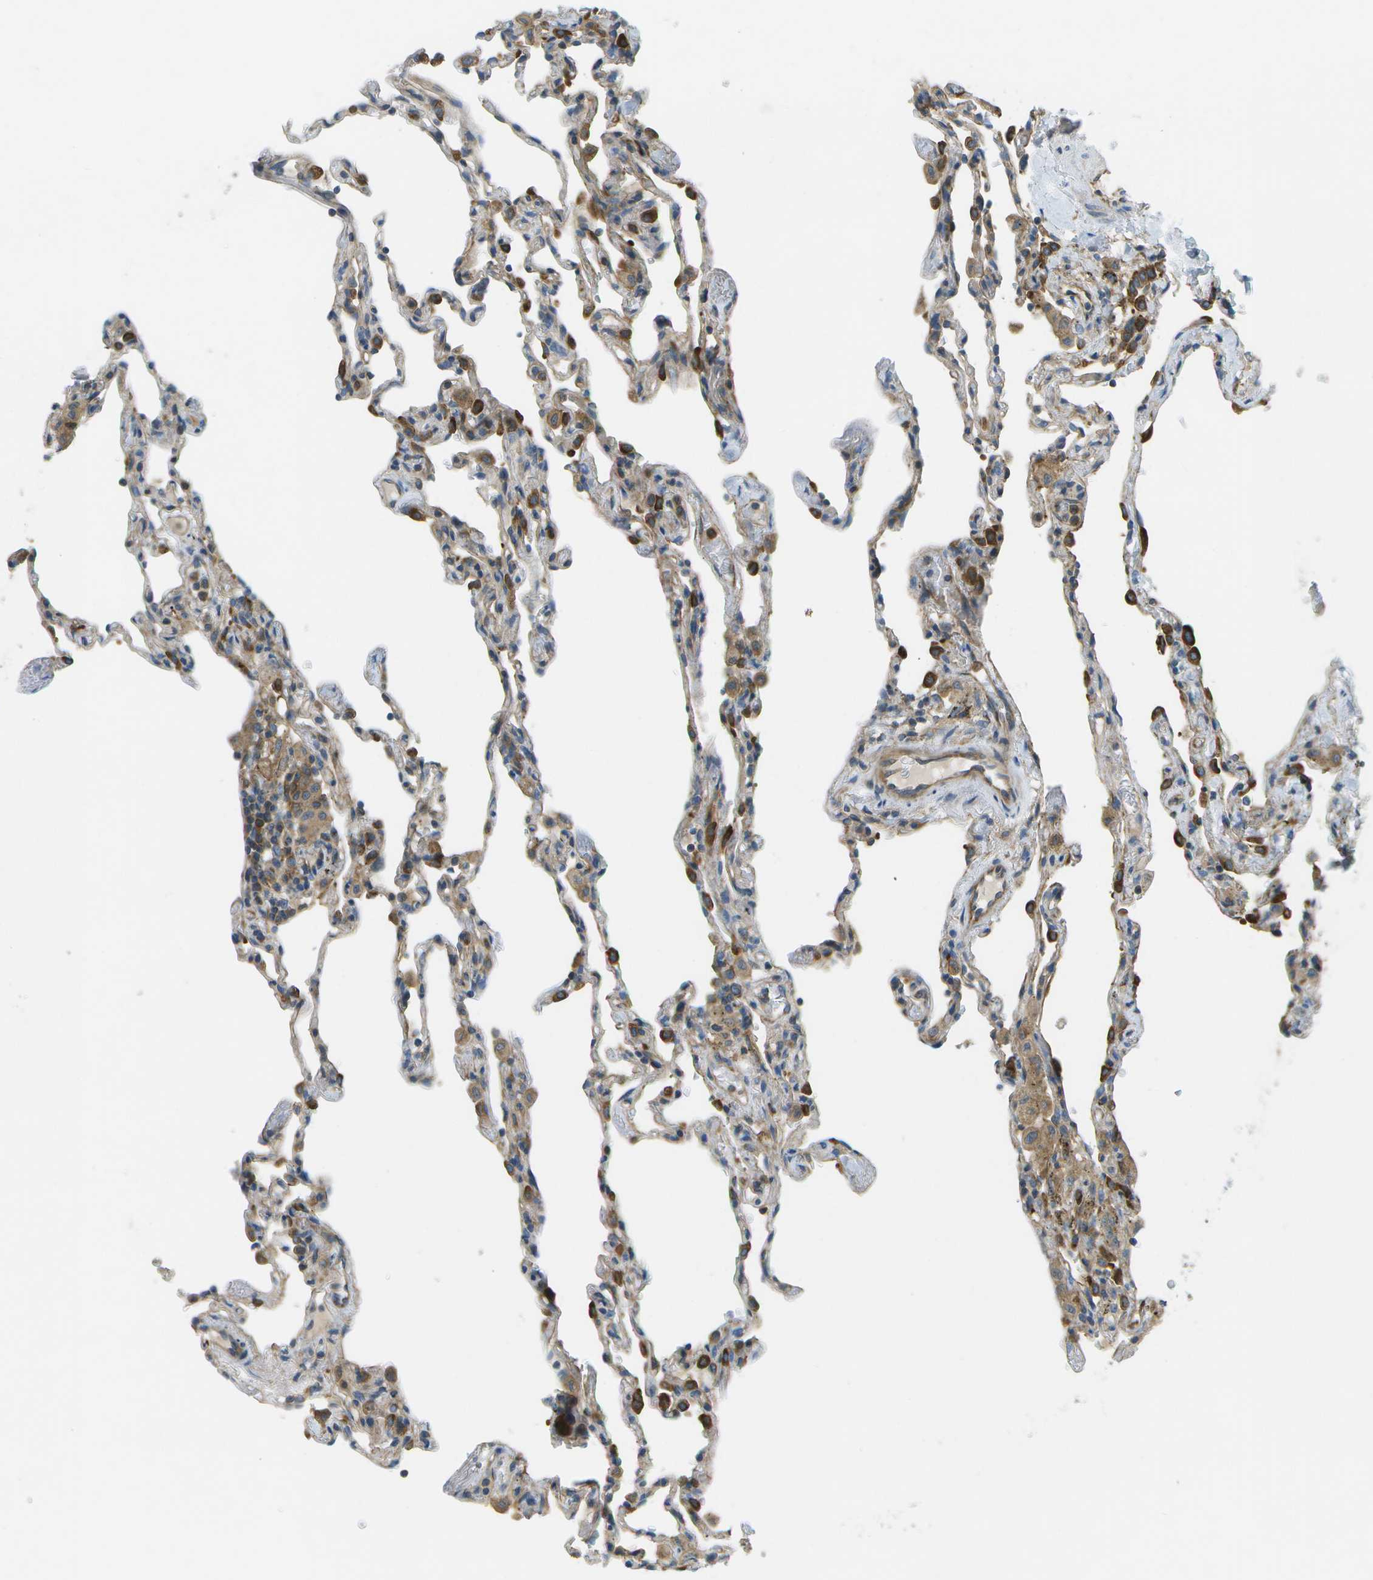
{"staining": {"intensity": "strong", "quantity": "25%-75%", "location": "cytoplasmic/membranous"}, "tissue": "lung", "cell_type": "Alveolar cells", "image_type": "normal", "snomed": [{"axis": "morphology", "description": "Normal tissue, NOS"}, {"axis": "topography", "description": "Lung"}], "caption": "Brown immunohistochemical staining in unremarkable lung demonstrates strong cytoplasmic/membranous staining in about 25%-75% of alveolar cells. Using DAB (3,3'-diaminobenzidine) (brown) and hematoxylin (blue) stains, captured at high magnification using brightfield microscopy.", "gene": "WNK2", "patient": {"sex": "male", "age": 59}}